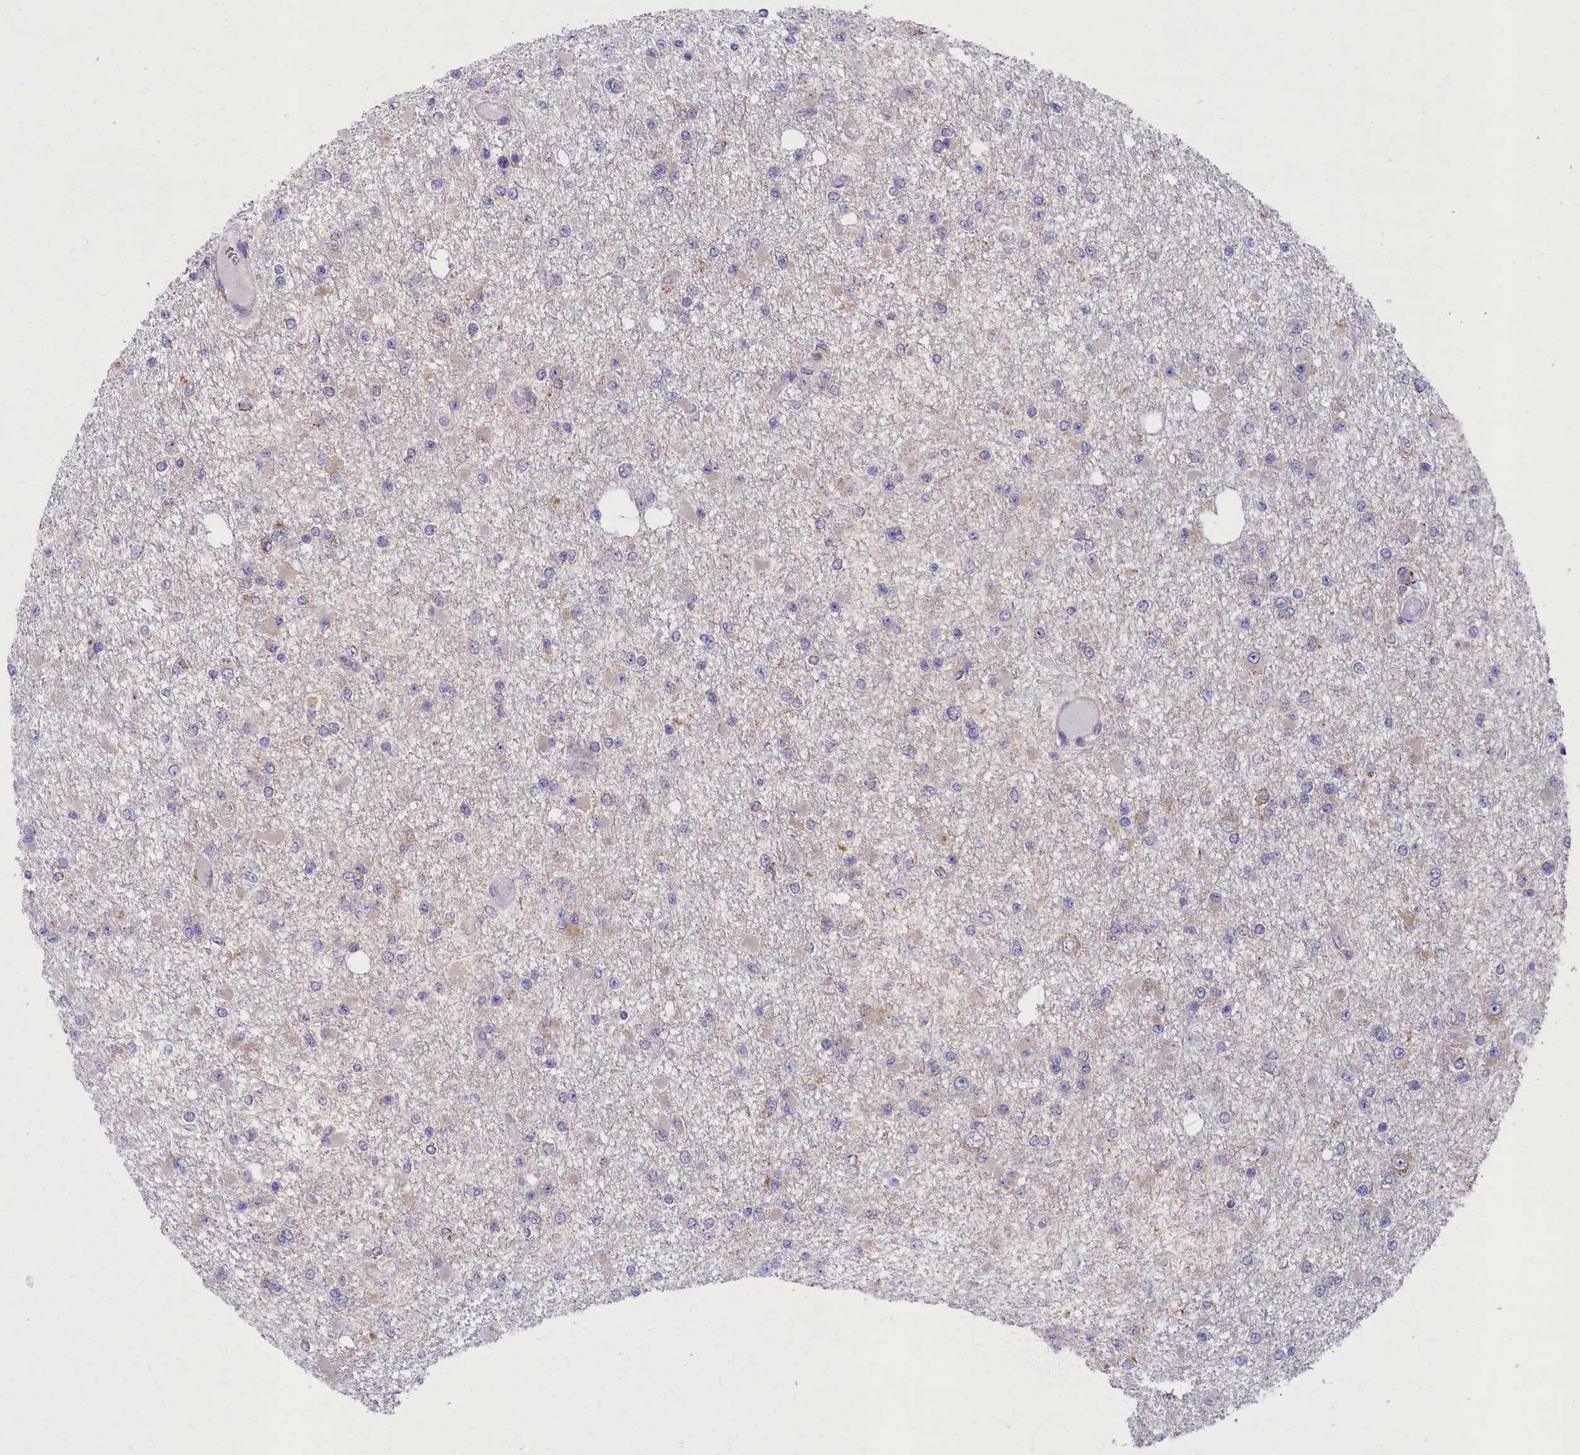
{"staining": {"intensity": "negative", "quantity": "none", "location": "none"}, "tissue": "glioma", "cell_type": "Tumor cells", "image_type": "cancer", "snomed": [{"axis": "morphology", "description": "Glioma, malignant, Low grade"}, {"axis": "topography", "description": "Brain"}], "caption": "An IHC histopathology image of glioma is shown. There is no staining in tumor cells of glioma. (Immunohistochemistry (ihc), brightfield microscopy, high magnification).", "gene": "MRPS25", "patient": {"sex": "female", "age": 22}}